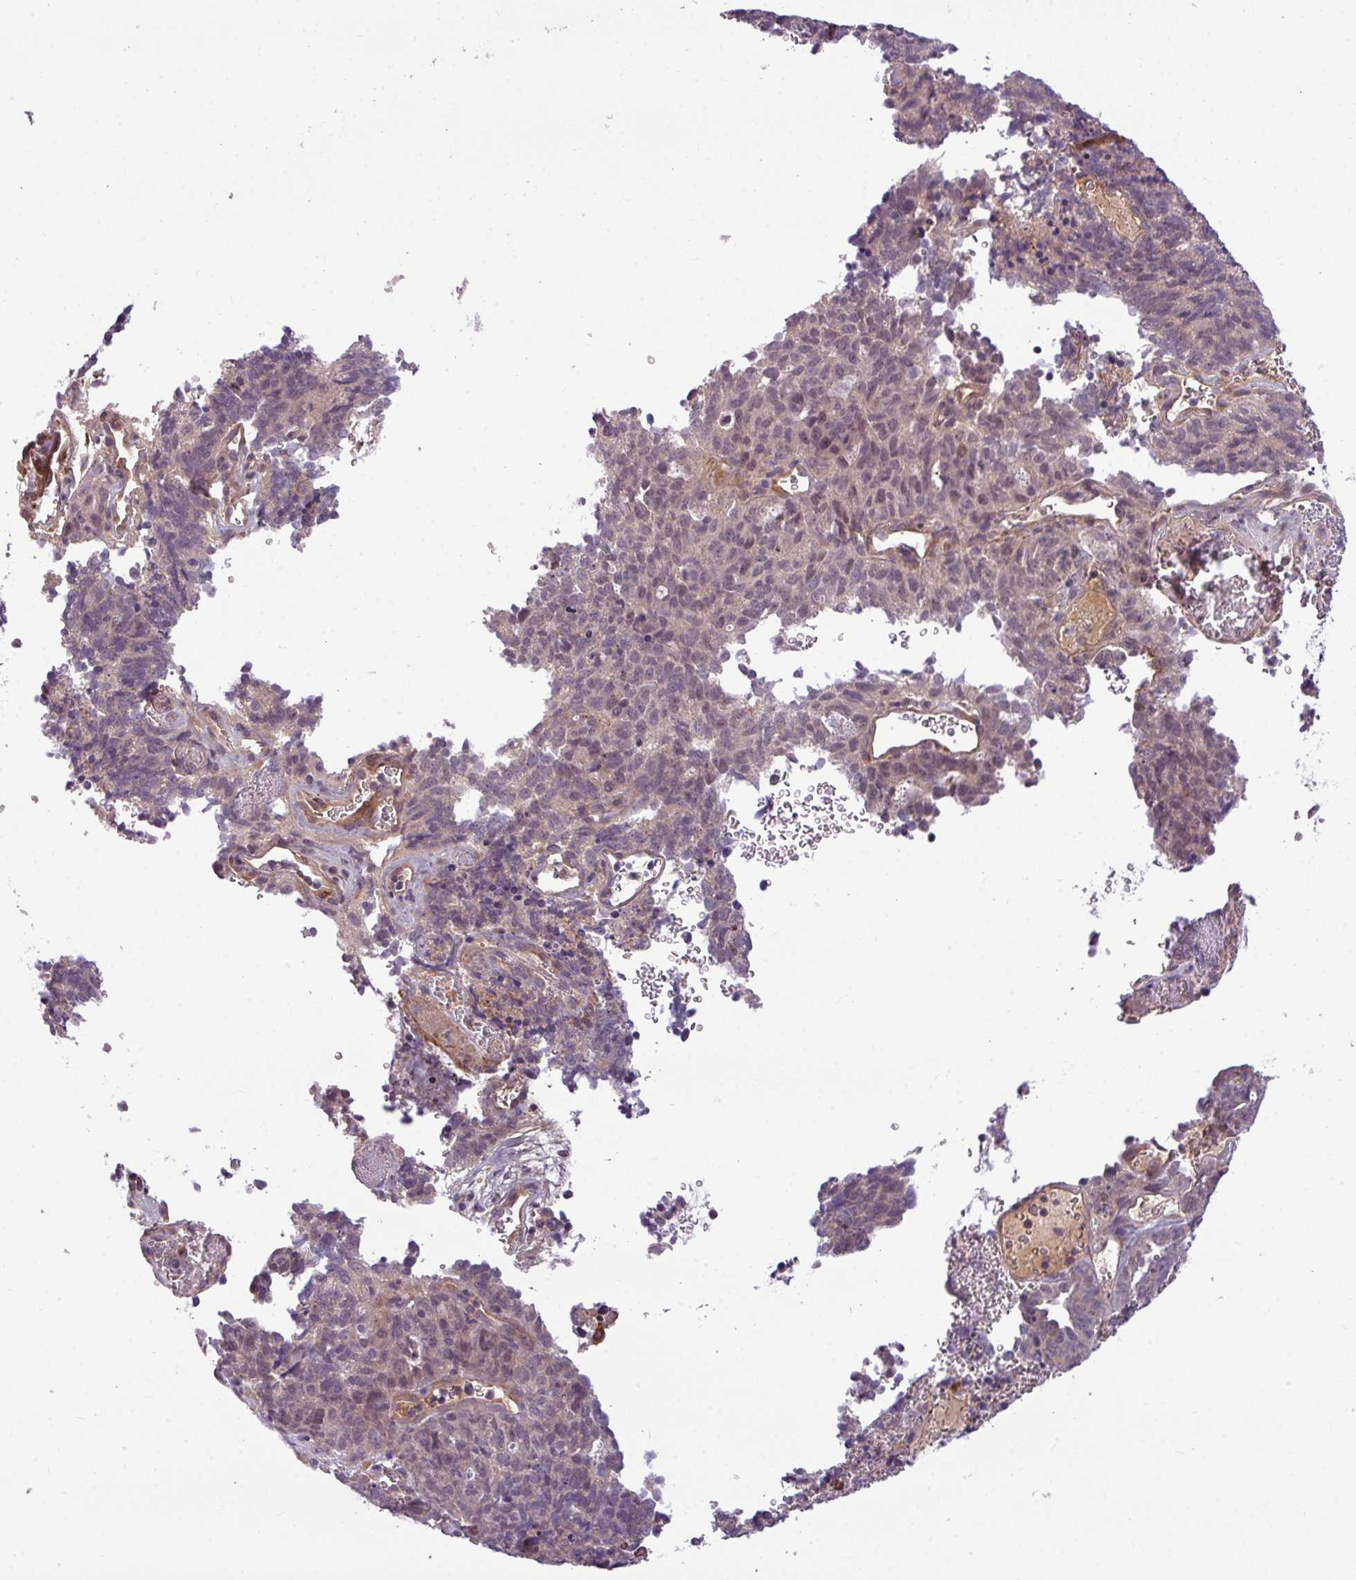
{"staining": {"intensity": "weak", "quantity": "<25%", "location": "cytoplasmic/membranous,nuclear"}, "tissue": "cervical cancer", "cell_type": "Tumor cells", "image_type": "cancer", "snomed": [{"axis": "morphology", "description": "Adenocarcinoma, NOS"}, {"axis": "topography", "description": "Cervix"}], "caption": "DAB immunohistochemical staining of cervical adenocarcinoma reveals no significant expression in tumor cells.", "gene": "ZNF35", "patient": {"sex": "female", "age": 38}}